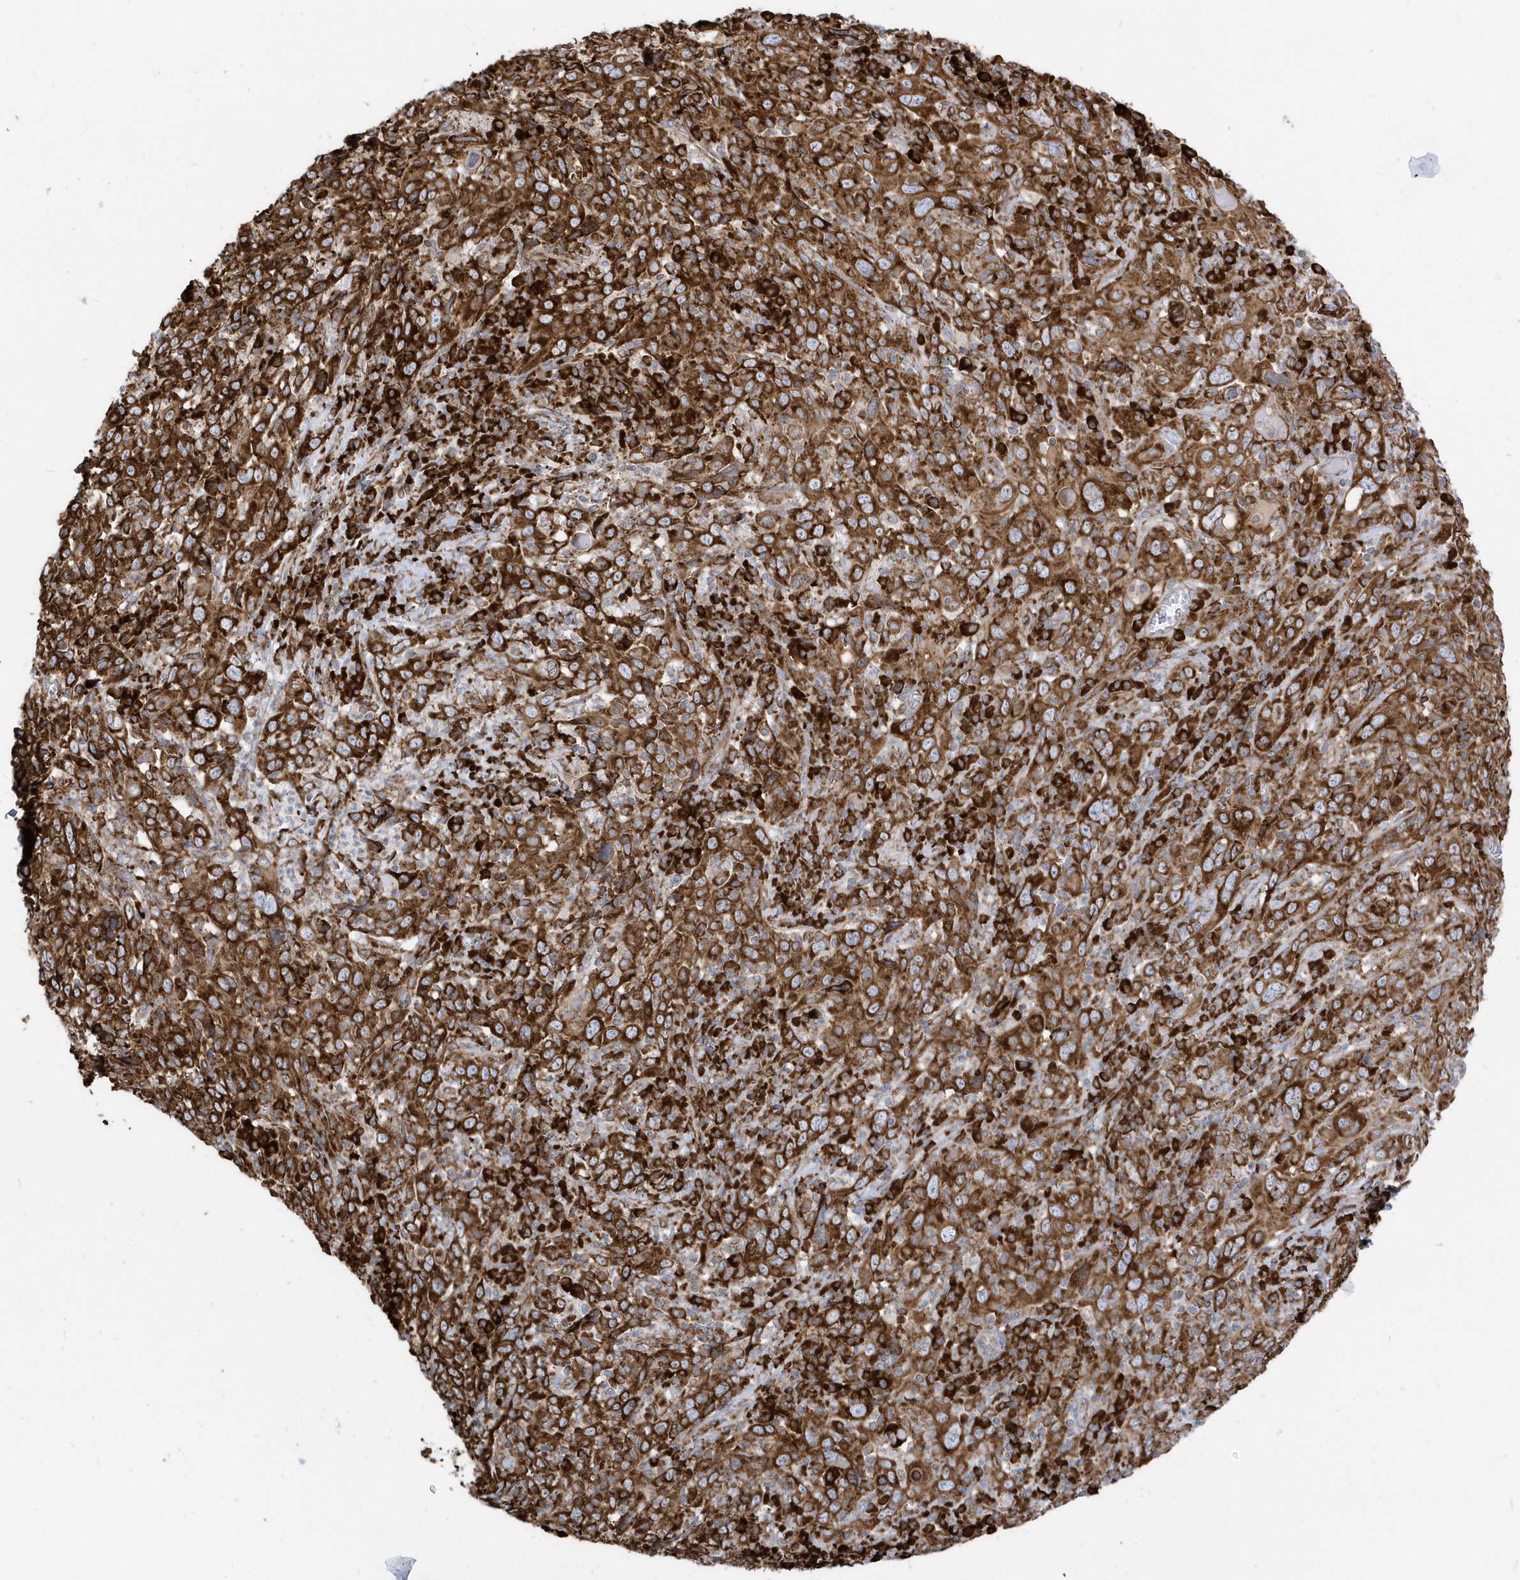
{"staining": {"intensity": "strong", "quantity": ">75%", "location": "cytoplasmic/membranous"}, "tissue": "cervical cancer", "cell_type": "Tumor cells", "image_type": "cancer", "snomed": [{"axis": "morphology", "description": "Squamous cell carcinoma, NOS"}, {"axis": "topography", "description": "Cervix"}], "caption": "DAB (3,3'-diaminobenzidine) immunohistochemical staining of cervical cancer (squamous cell carcinoma) reveals strong cytoplasmic/membranous protein positivity in approximately >75% of tumor cells.", "gene": "PDIA6", "patient": {"sex": "female", "age": 46}}